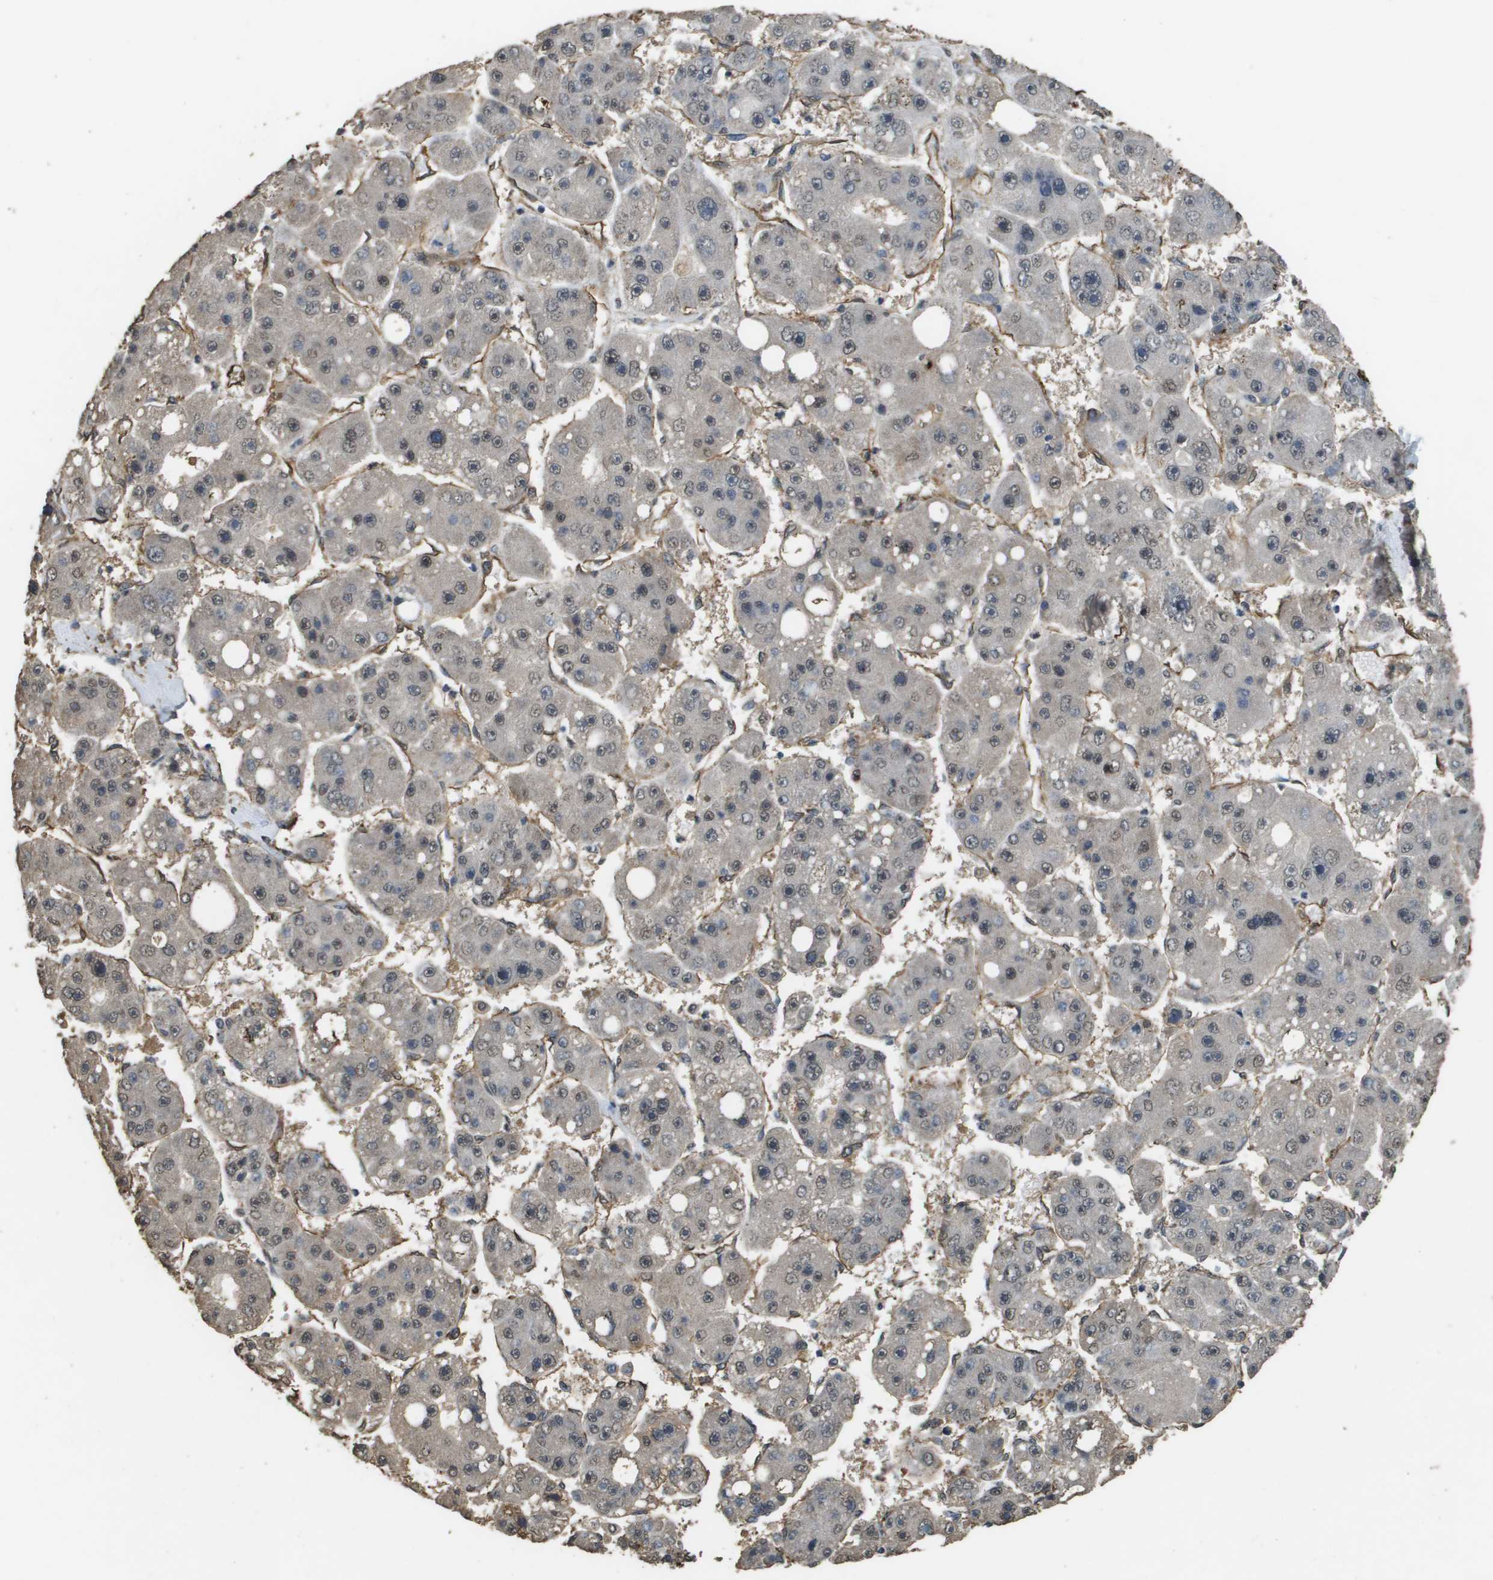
{"staining": {"intensity": "weak", "quantity": "25%-75%", "location": "cytoplasmic/membranous,nuclear"}, "tissue": "liver cancer", "cell_type": "Tumor cells", "image_type": "cancer", "snomed": [{"axis": "morphology", "description": "Carcinoma, Hepatocellular, NOS"}, {"axis": "topography", "description": "Liver"}], "caption": "The image demonstrates a brown stain indicating the presence of a protein in the cytoplasmic/membranous and nuclear of tumor cells in hepatocellular carcinoma (liver).", "gene": "AAMP", "patient": {"sex": "female", "age": 61}}